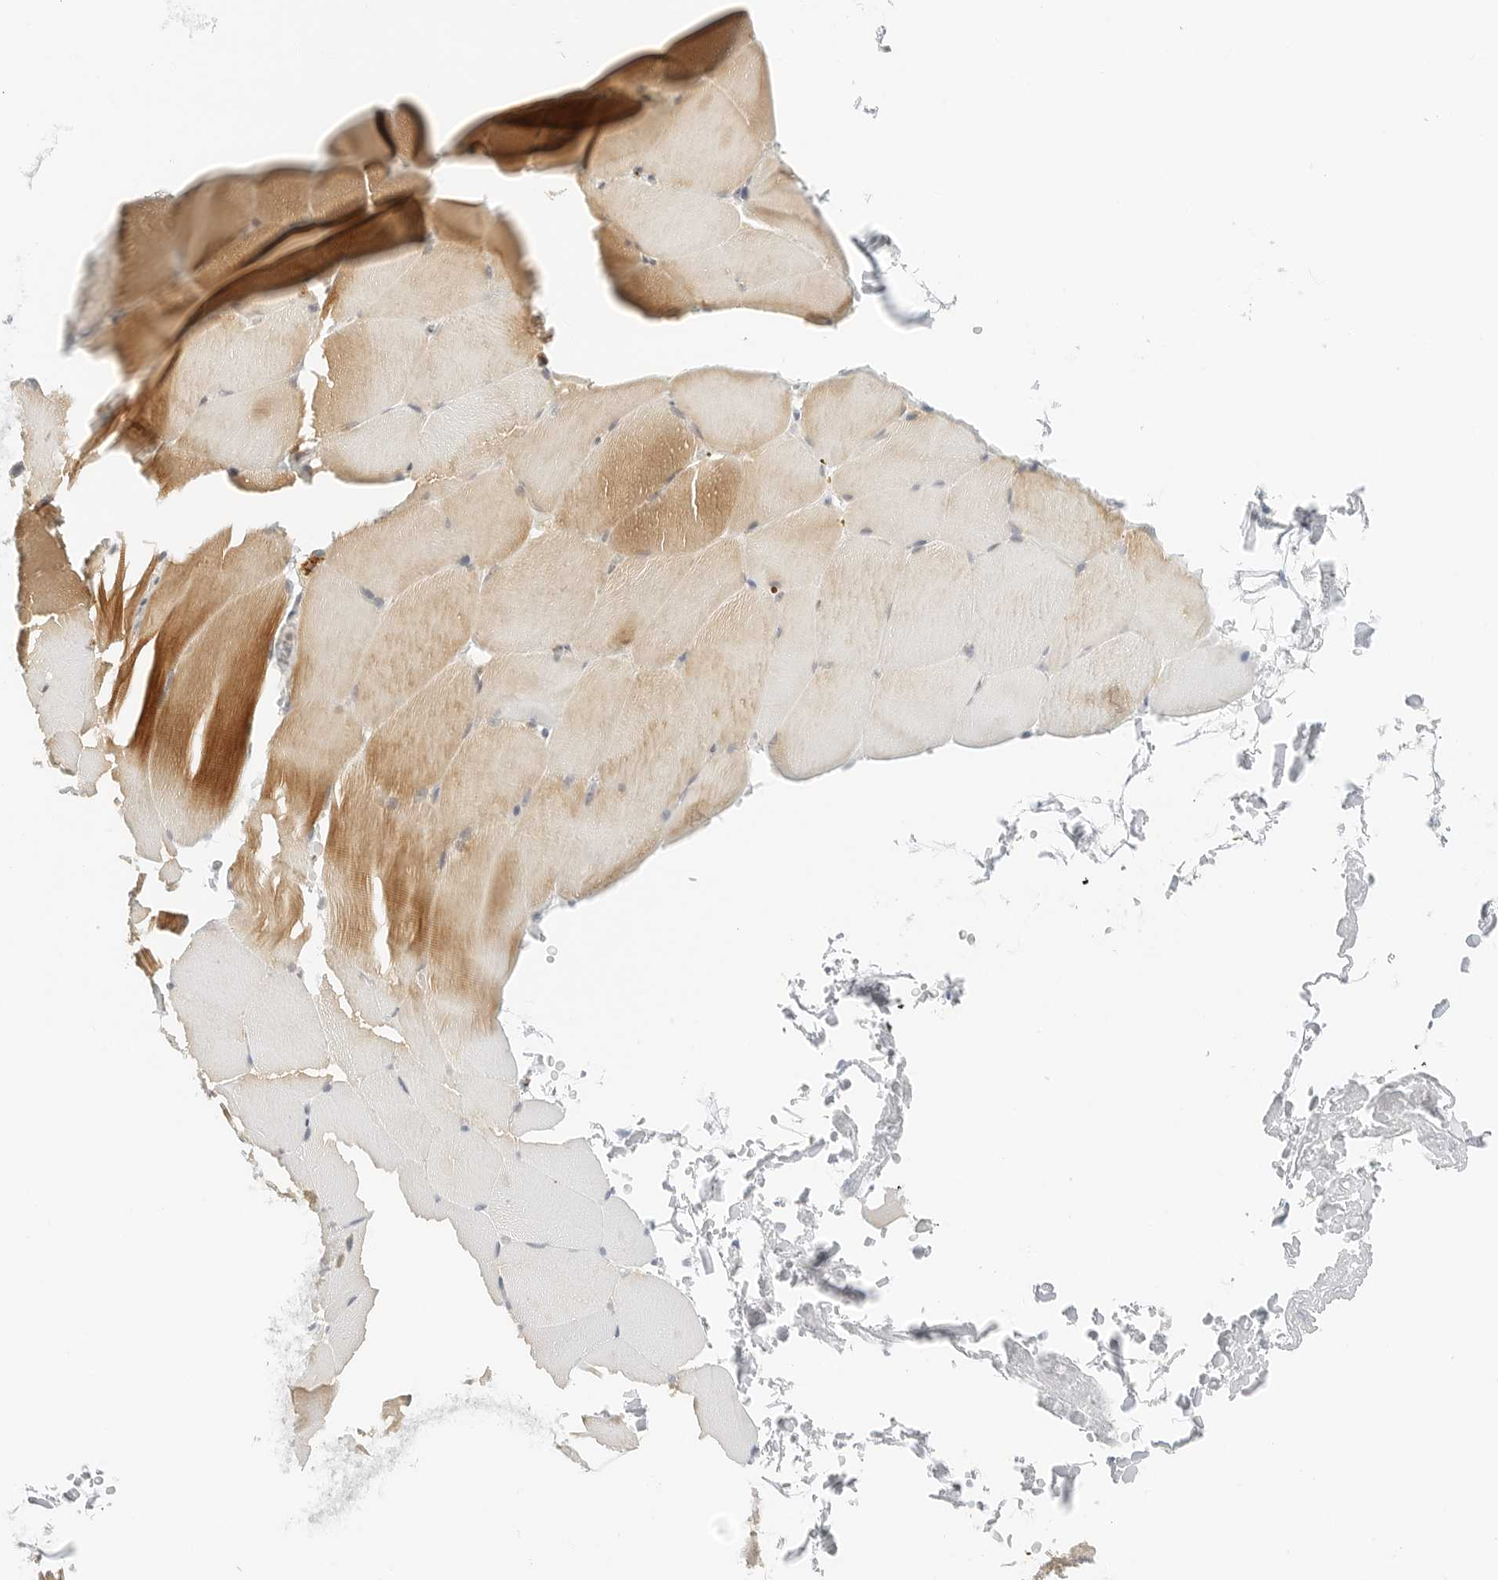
{"staining": {"intensity": "moderate", "quantity": "25%-75%", "location": "cytoplasmic/membranous"}, "tissue": "skeletal muscle", "cell_type": "Myocytes", "image_type": "normal", "snomed": [{"axis": "morphology", "description": "Normal tissue, NOS"}, {"axis": "topography", "description": "Skeletal muscle"}, {"axis": "topography", "description": "Parathyroid gland"}], "caption": "Immunohistochemical staining of normal human skeletal muscle exhibits moderate cytoplasmic/membranous protein staining in approximately 25%-75% of myocytes.", "gene": "NEO1", "patient": {"sex": "female", "age": 37}}